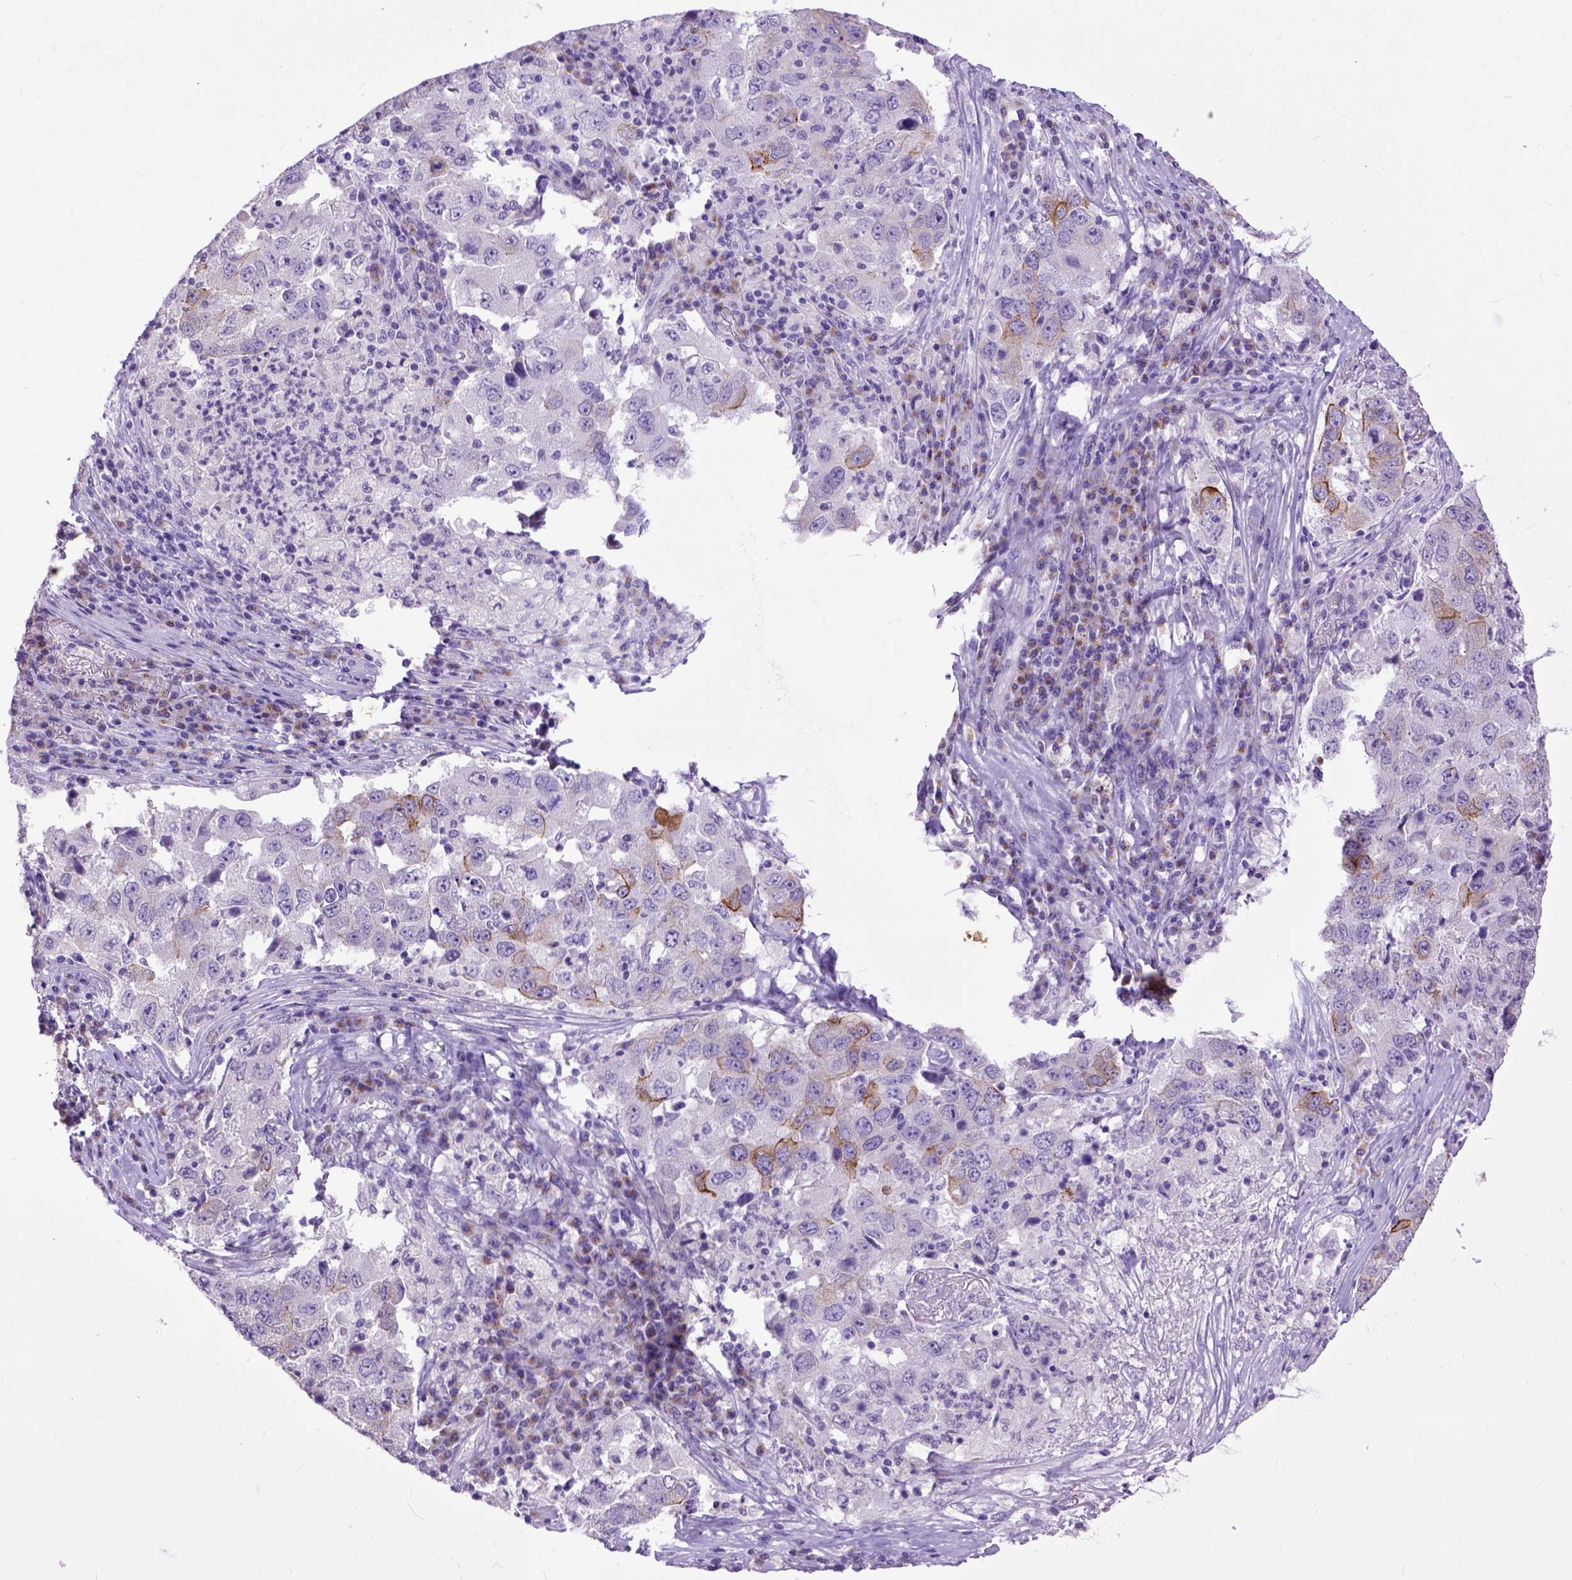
{"staining": {"intensity": "moderate", "quantity": "<25%", "location": "cytoplasmic/membranous"}, "tissue": "lung cancer", "cell_type": "Tumor cells", "image_type": "cancer", "snomed": [{"axis": "morphology", "description": "Adenocarcinoma, NOS"}, {"axis": "topography", "description": "Lung"}], "caption": "Lung adenocarcinoma stained for a protein reveals moderate cytoplasmic/membranous positivity in tumor cells. (DAB IHC with brightfield microscopy, high magnification).", "gene": "RAB25", "patient": {"sex": "male", "age": 73}}